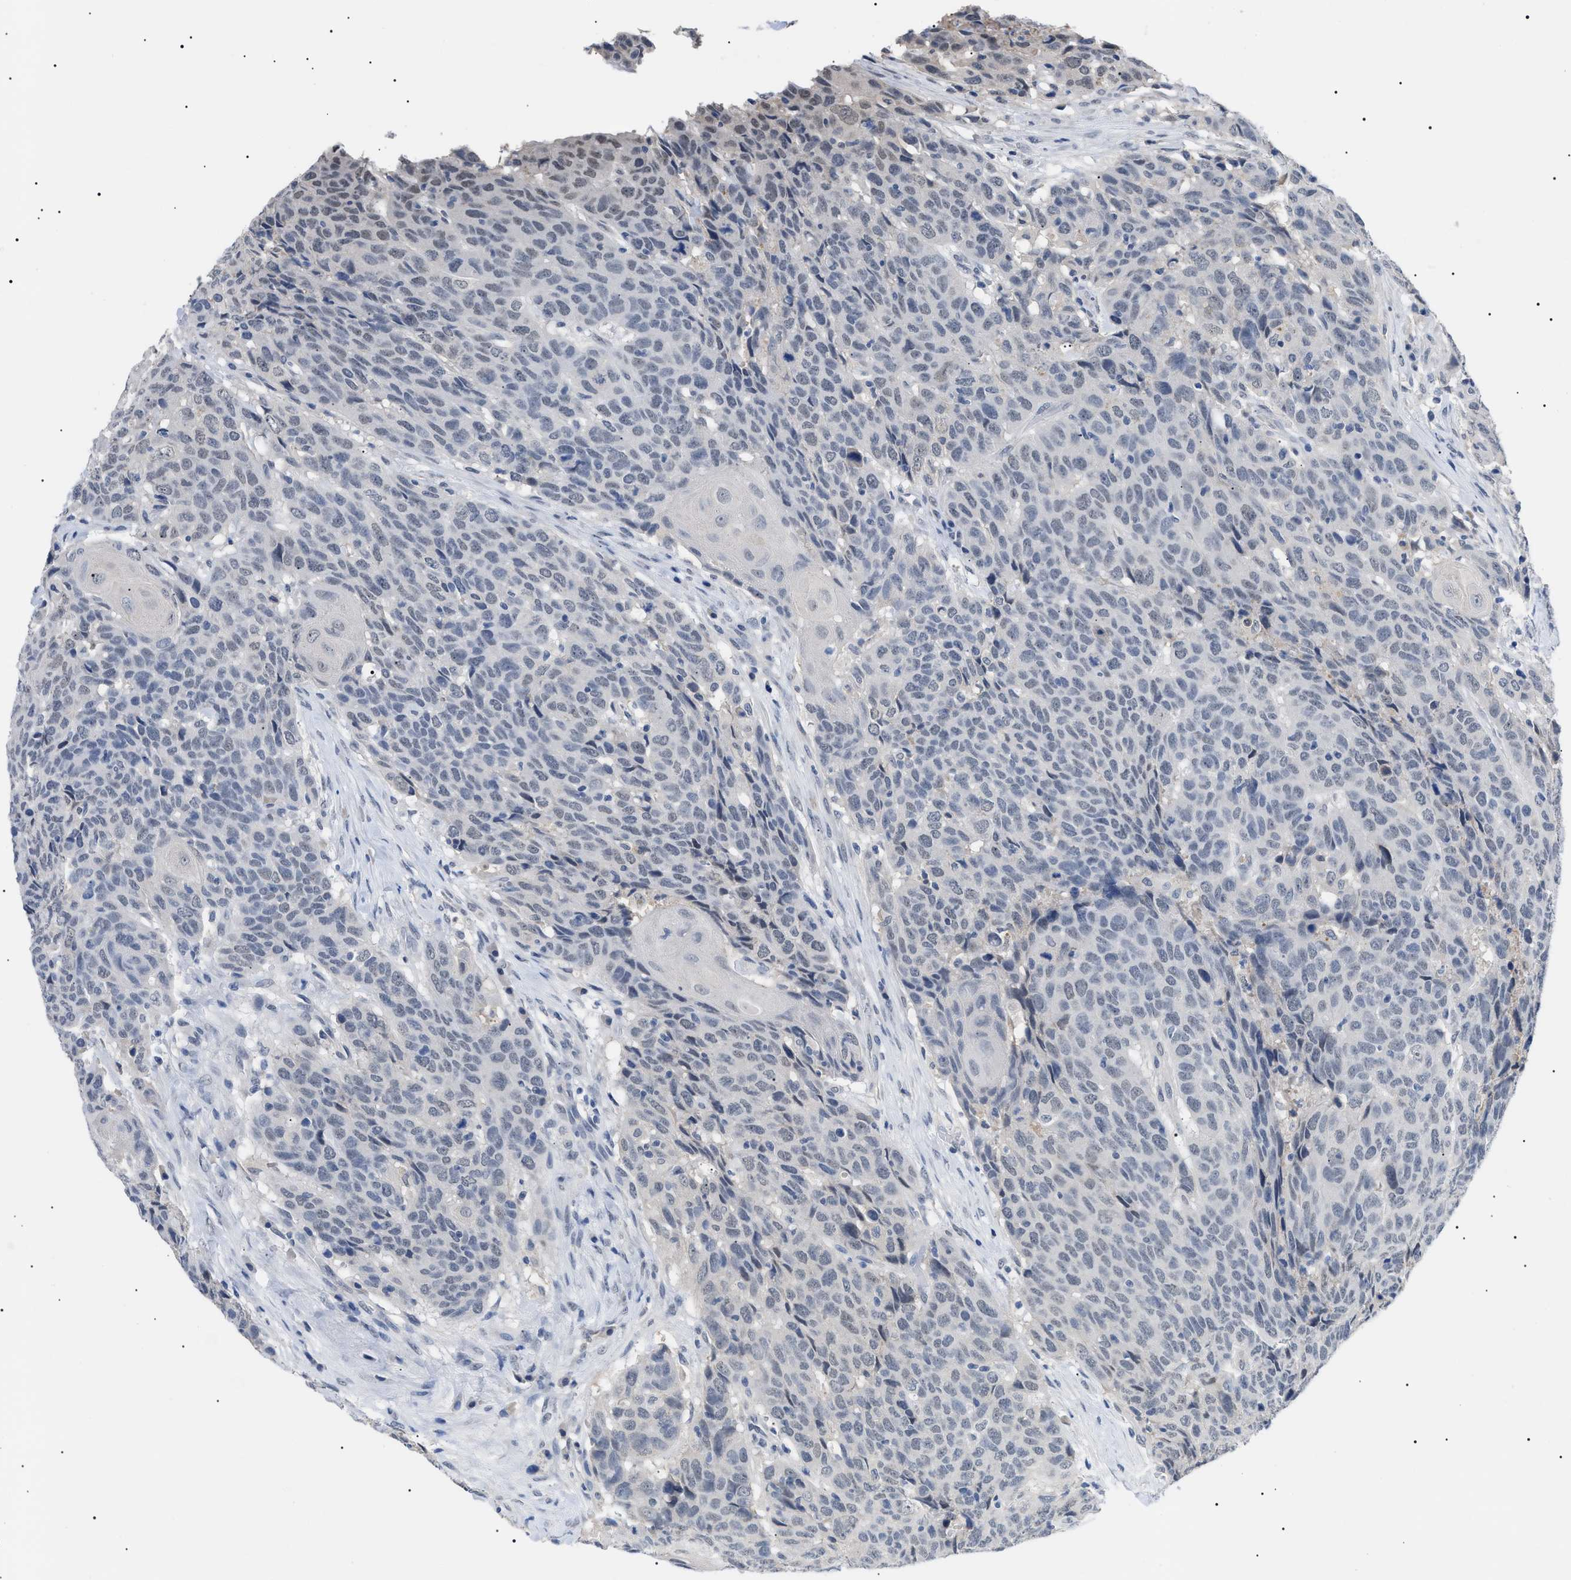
{"staining": {"intensity": "negative", "quantity": "none", "location": "none"}, "tissue": "head and neck cancer", "cell_type": "Tumor cells", "image_type": "cancer", "snomed": [{"axis": "morphology", "description": "Squamous cell carcinoma, NOS"}, {"axis": "topography", "description": "Head-Neck"}], "caption": "Tumor cells show no significant staining in head and neck cancer (squamous cell carcinoma).", "gene": "PRRT2", "patient": {"sex": "male", "age": 66}}